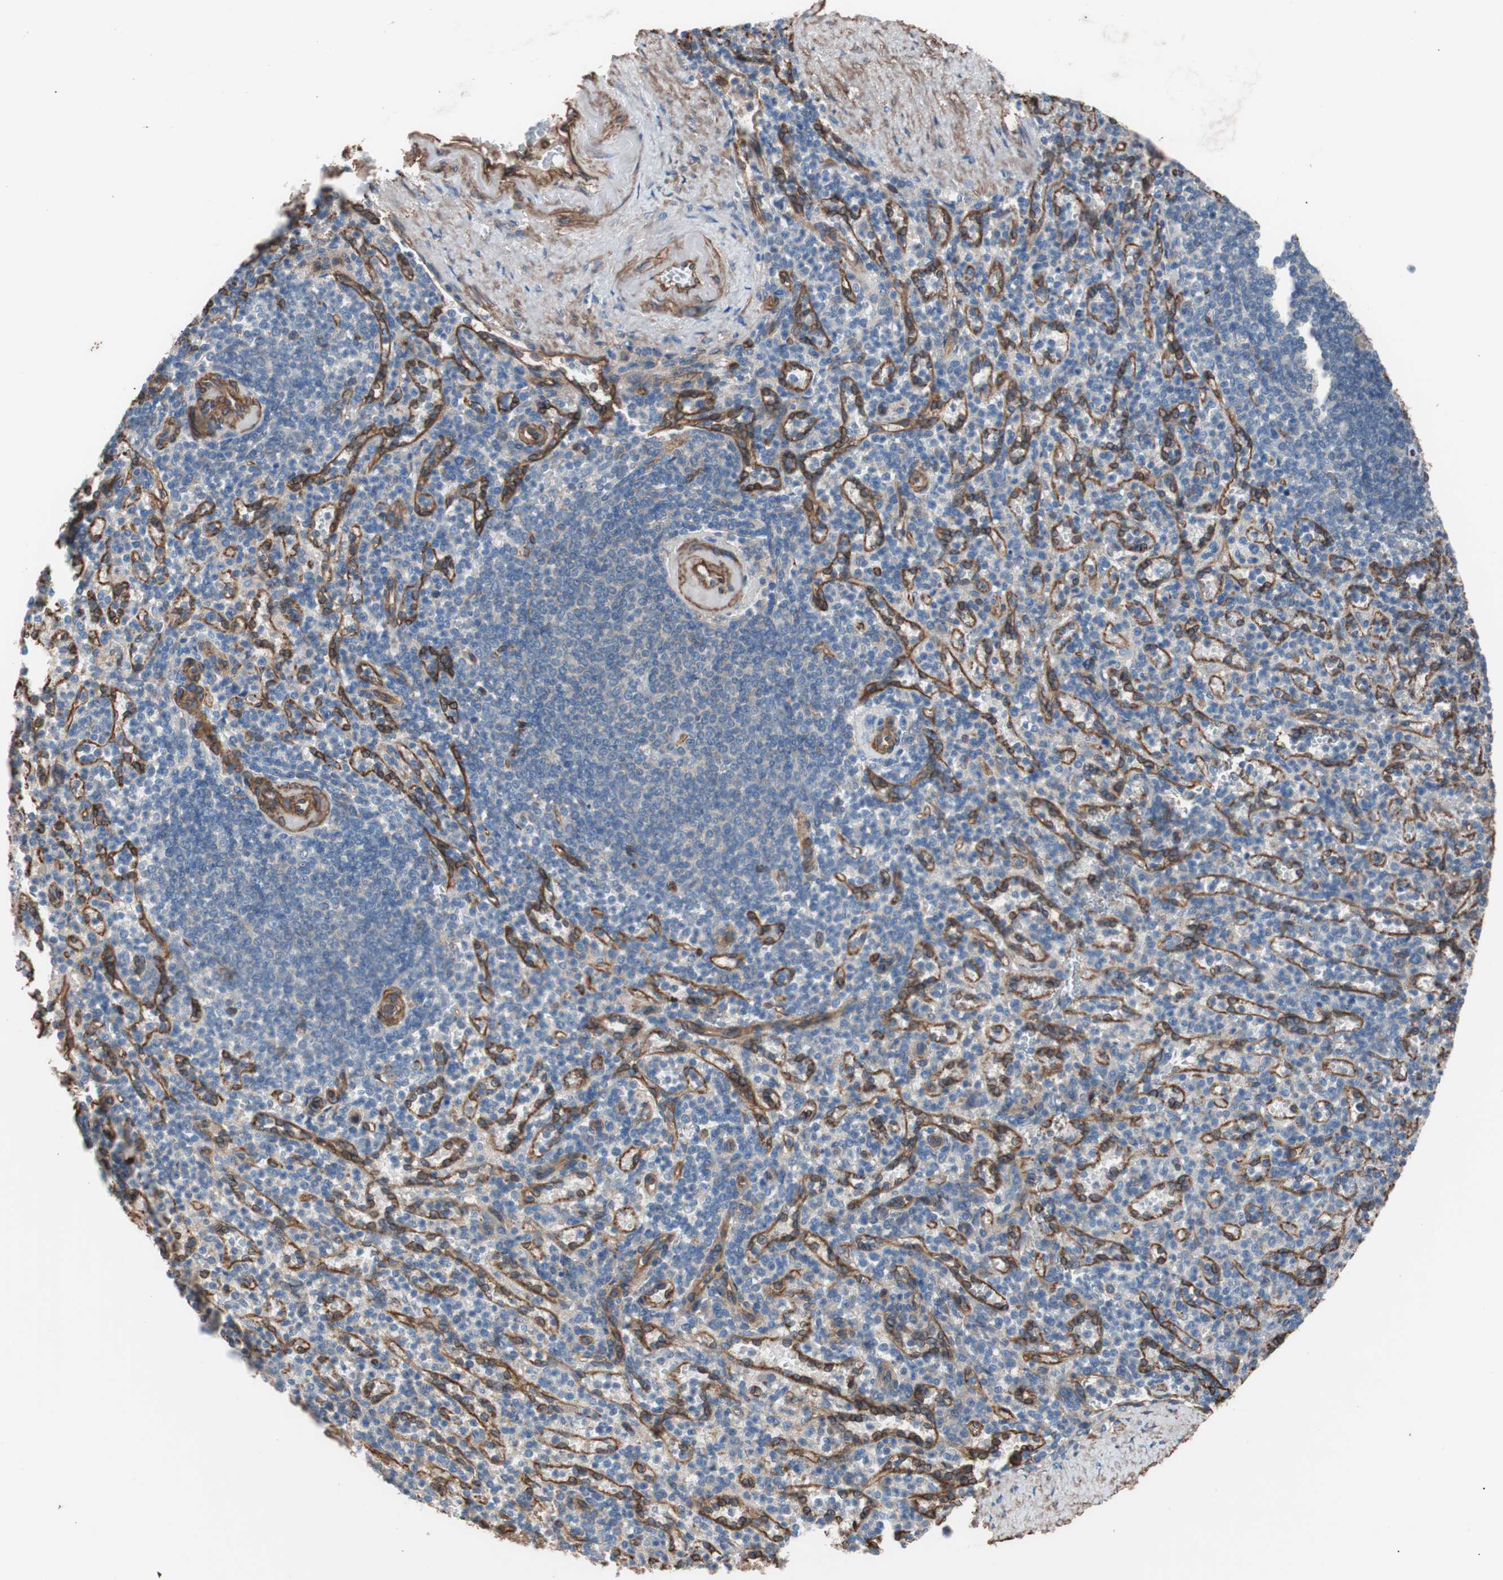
{"staining": {"intensity": "negative", "quantity": "none", "location": "none"}, "tissue": "spleen", "cell_type": "Cells in red pulp", "image_type": "normal", "snomed": [{"axis": "morphology", "description": "Normal tissue, NOS"}, {"axis": "topography", "description": "Spleen"}], "caption": "IHC image of unremarkable spleen stained for a protein (brown), which demonstrates no staining in cells in red pulp.", "gene": "SPINT1", "patient": {"sex": "female", "age": 74}}